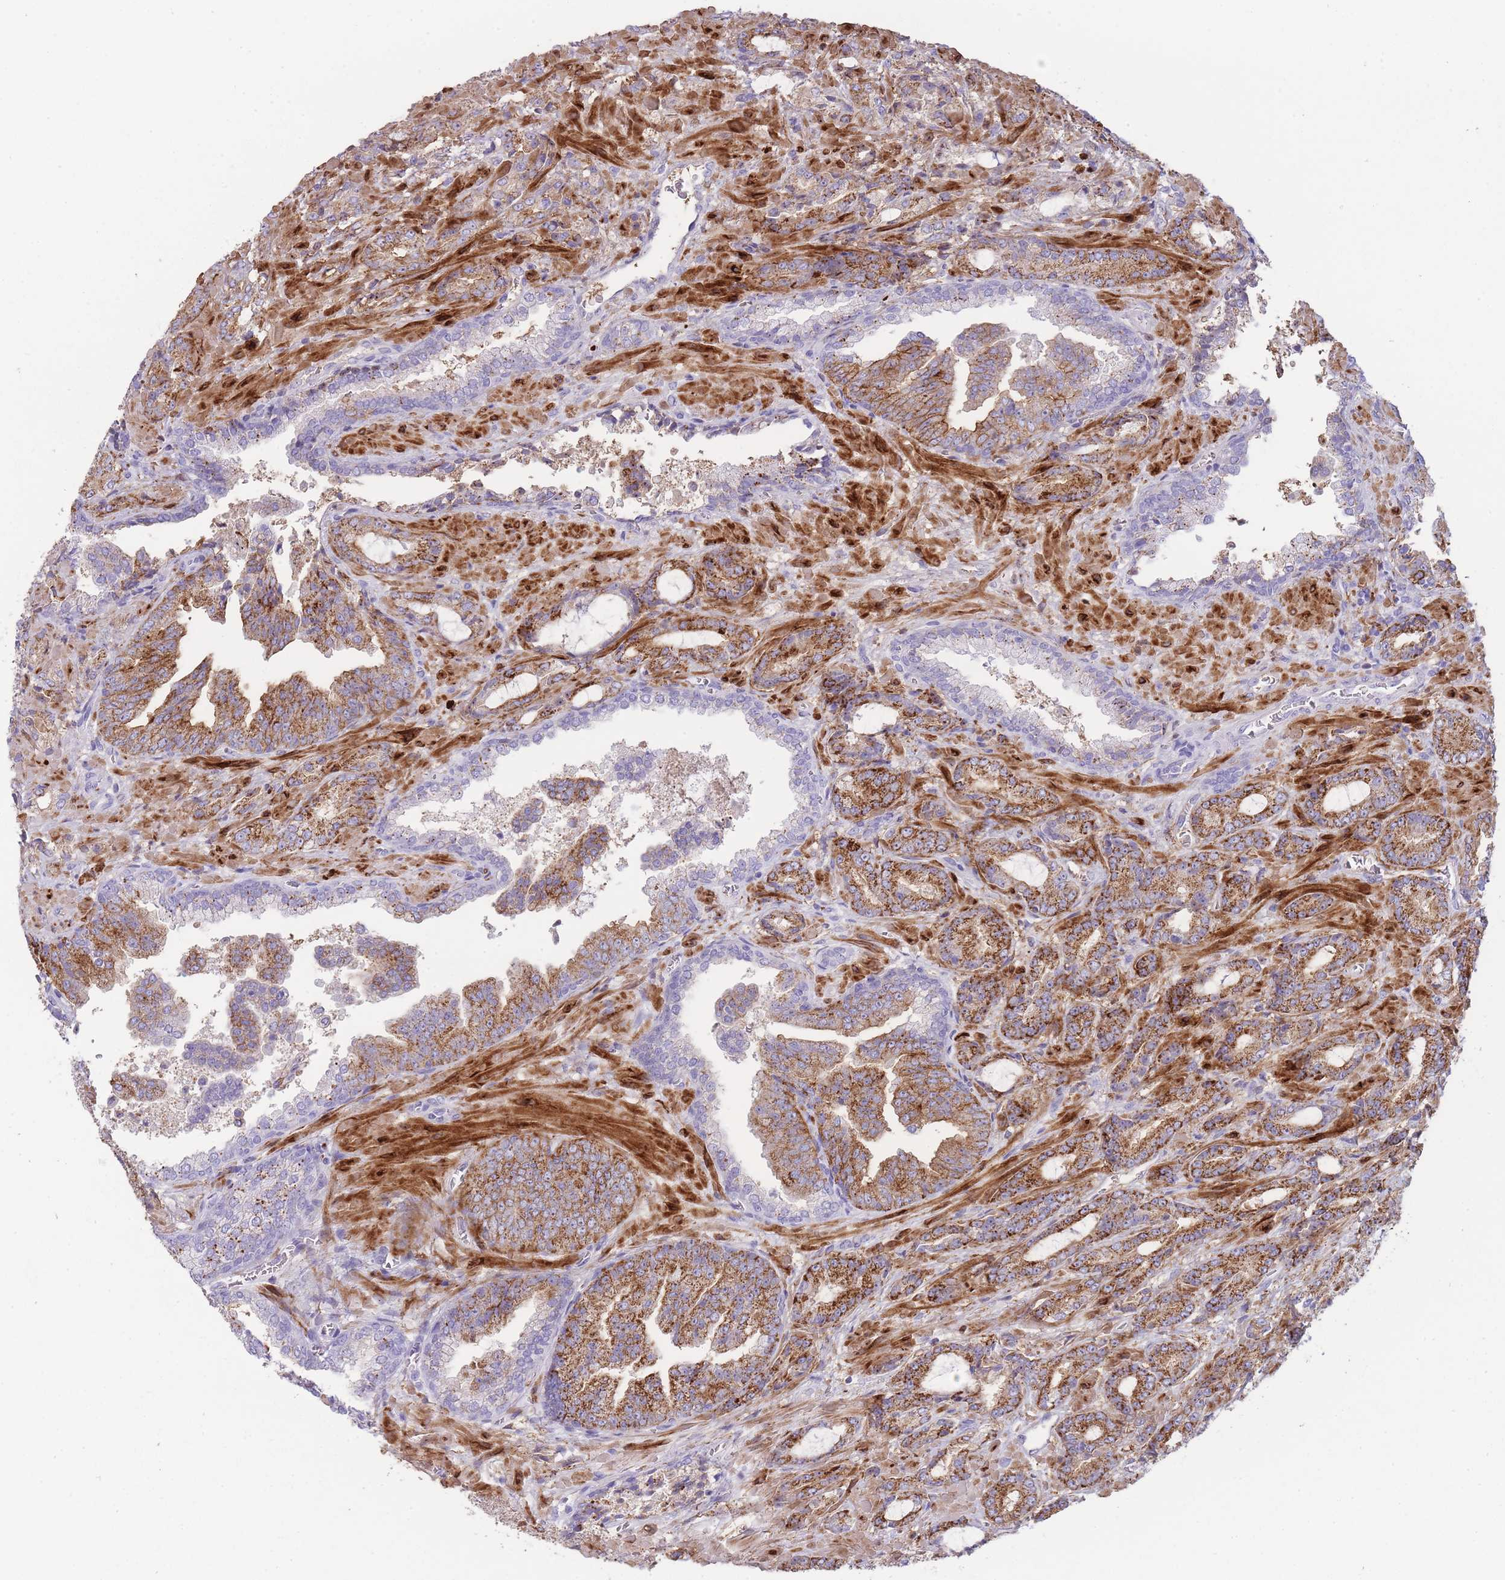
{"staining": {"intensity": "strong", "quantity": ">75%", "location": "cytoplasmic/membranous"}, "tissue": "prostate cancer", "cell_type": "Tumor cells", "image_type": "cancer", "snomed": [{"axis": "morphology", "description": "Adenocarcinoma, High grade"}, {"axis": "topography", "description": "Prostate"}], "caption": "This histopathology image displays immunohistochemistry (IHC) staining of prostate cancer, with high strong cytoplasmic/membranous expression in about >75% of tumor cells.", "gene": "UTP14A", "patient": {"sex": "male", "age": 68}}